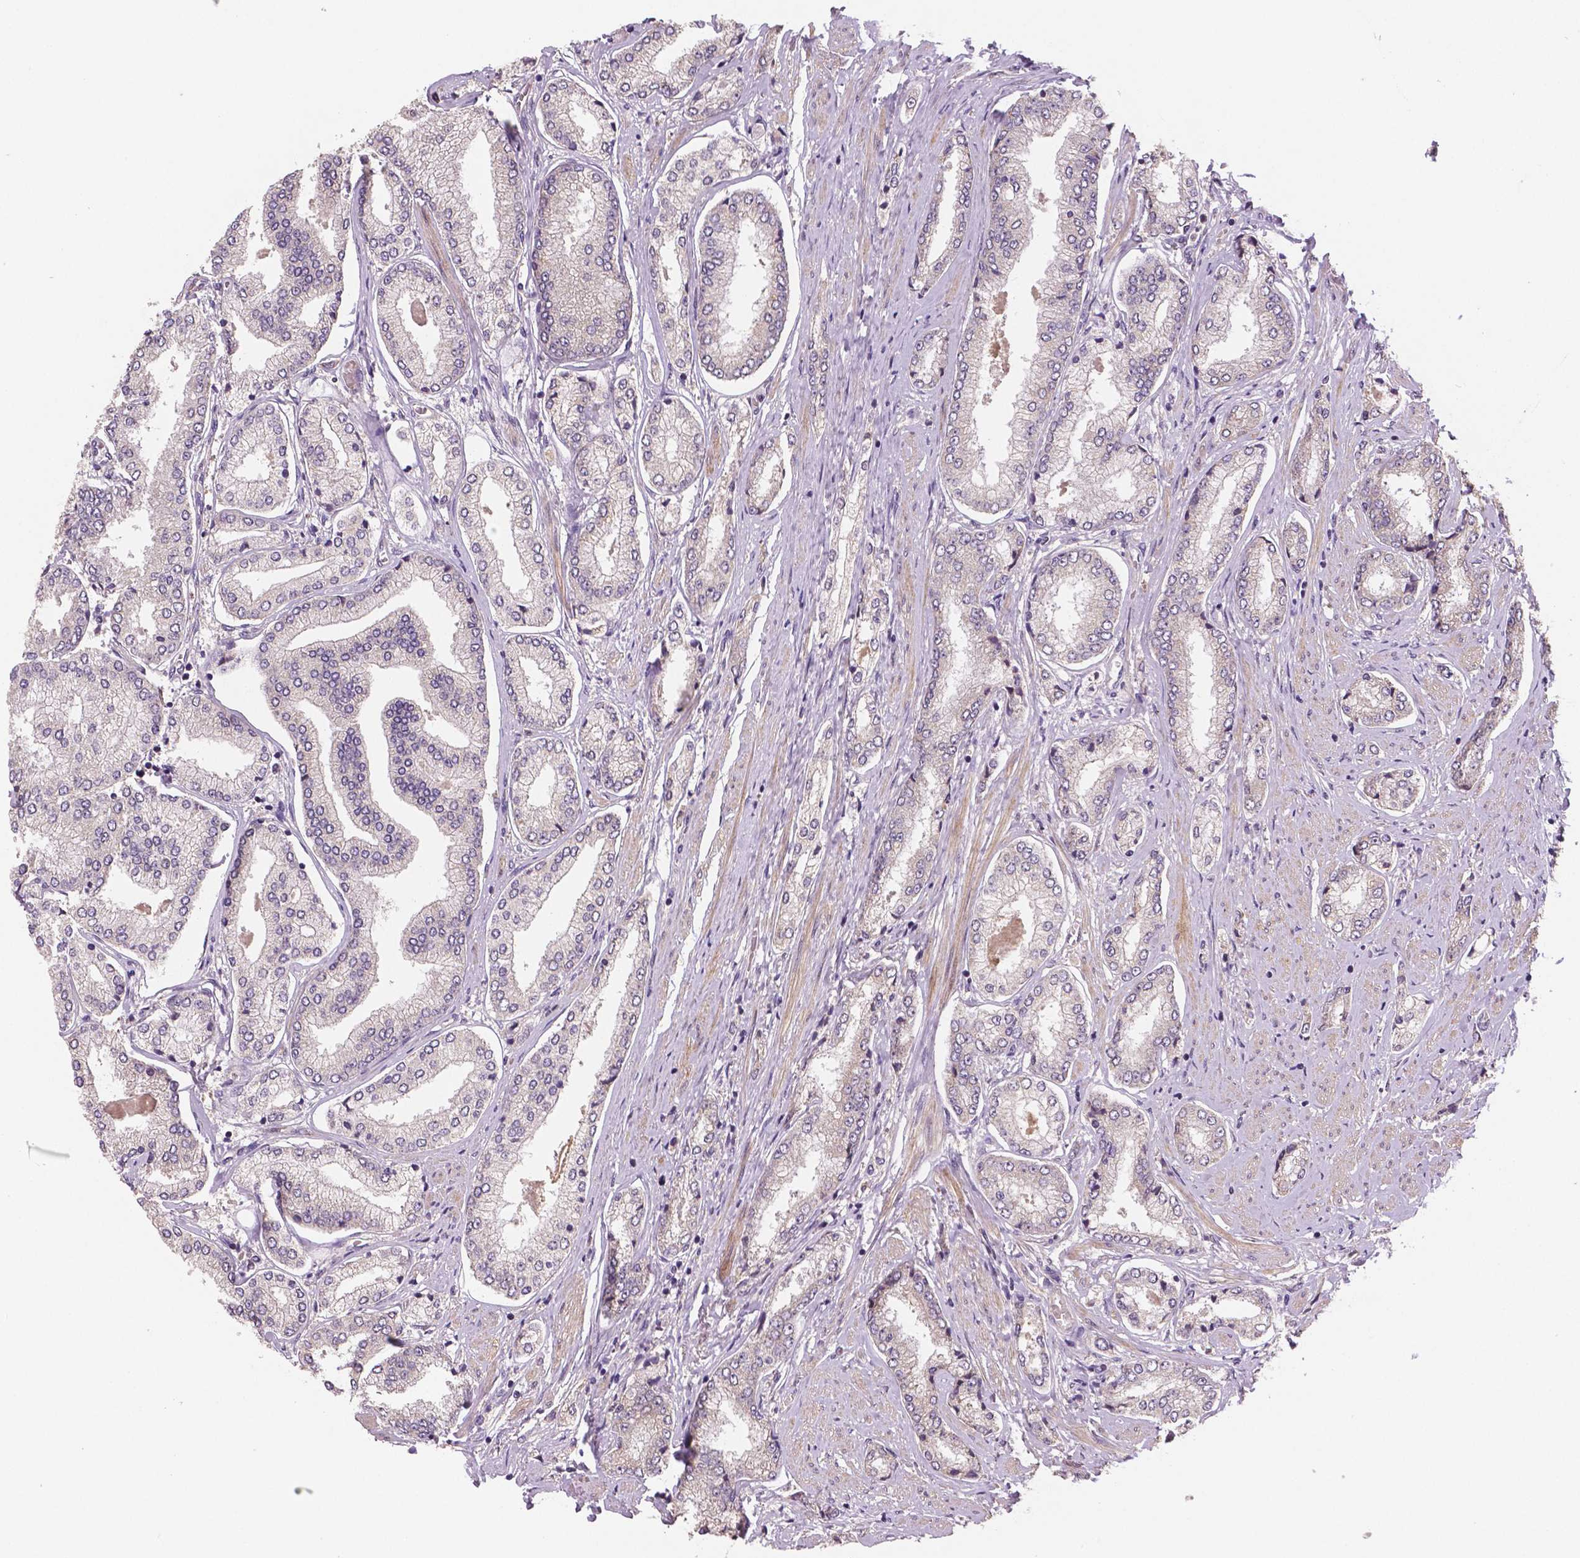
{"staining": {"intensity": "negative", "quantity": "none", "location": "none"}, "tissue": "prostate cancer", "cell_type": "Tumor cells", "image_type": "cancer", "snomed": [{"axis": "morphology", "description": "Adenocarcinoma, NOS"}, {"axis": "topography", "description": "Prostate"}], "caption": "The photomicrograph exhibits no staining of tumor cells in prostate cancer (adenocarcinoma). (Stains: DAB (3,3'-diaminobenzidine) immunohistochemistry (IHC) with hematoxylin counter stain, Microscopy: brightfield microscopy at high magnification).", "gene": "STAT3", "patient": {"sex": "male", "age": 63}}